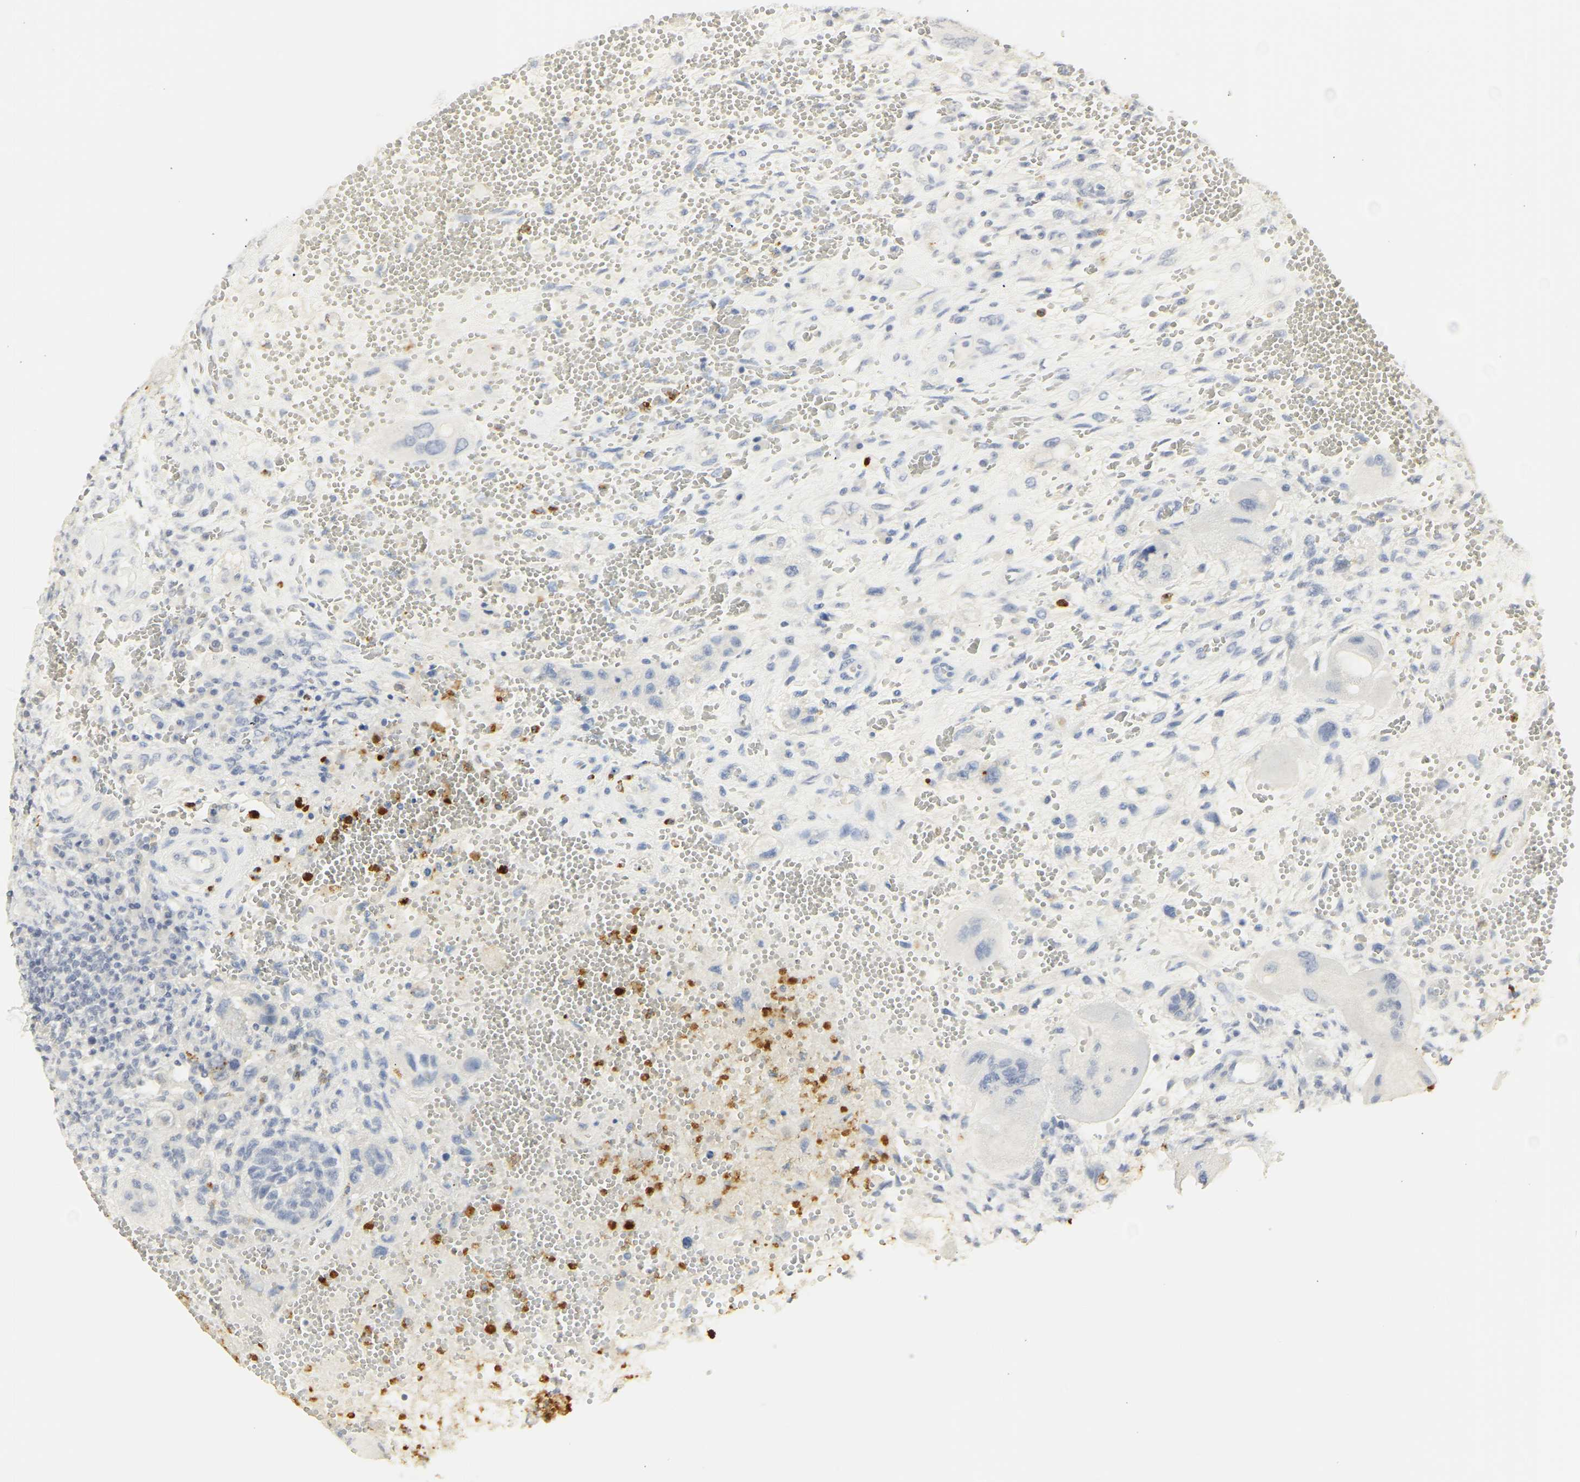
{"staining": {"intensity": "negative", "quantity": "none", "location": "none"}, "tissue": "testis cancer", "cell_type": "Tumor cells", "image_type": "cancer", "snomed": [{"axis": "morphology", "description": "Carcinoma, Embryonal, NOS"}, {"axis": "topography", "description": "Testis"}], "caption": "High power microscopy image of an immunohistochemistry histopathology image of testis cancer, revealing no significant staining in tumor cells.", "gene": "MPO", "patient": {"sex": "male", "age": 26}}